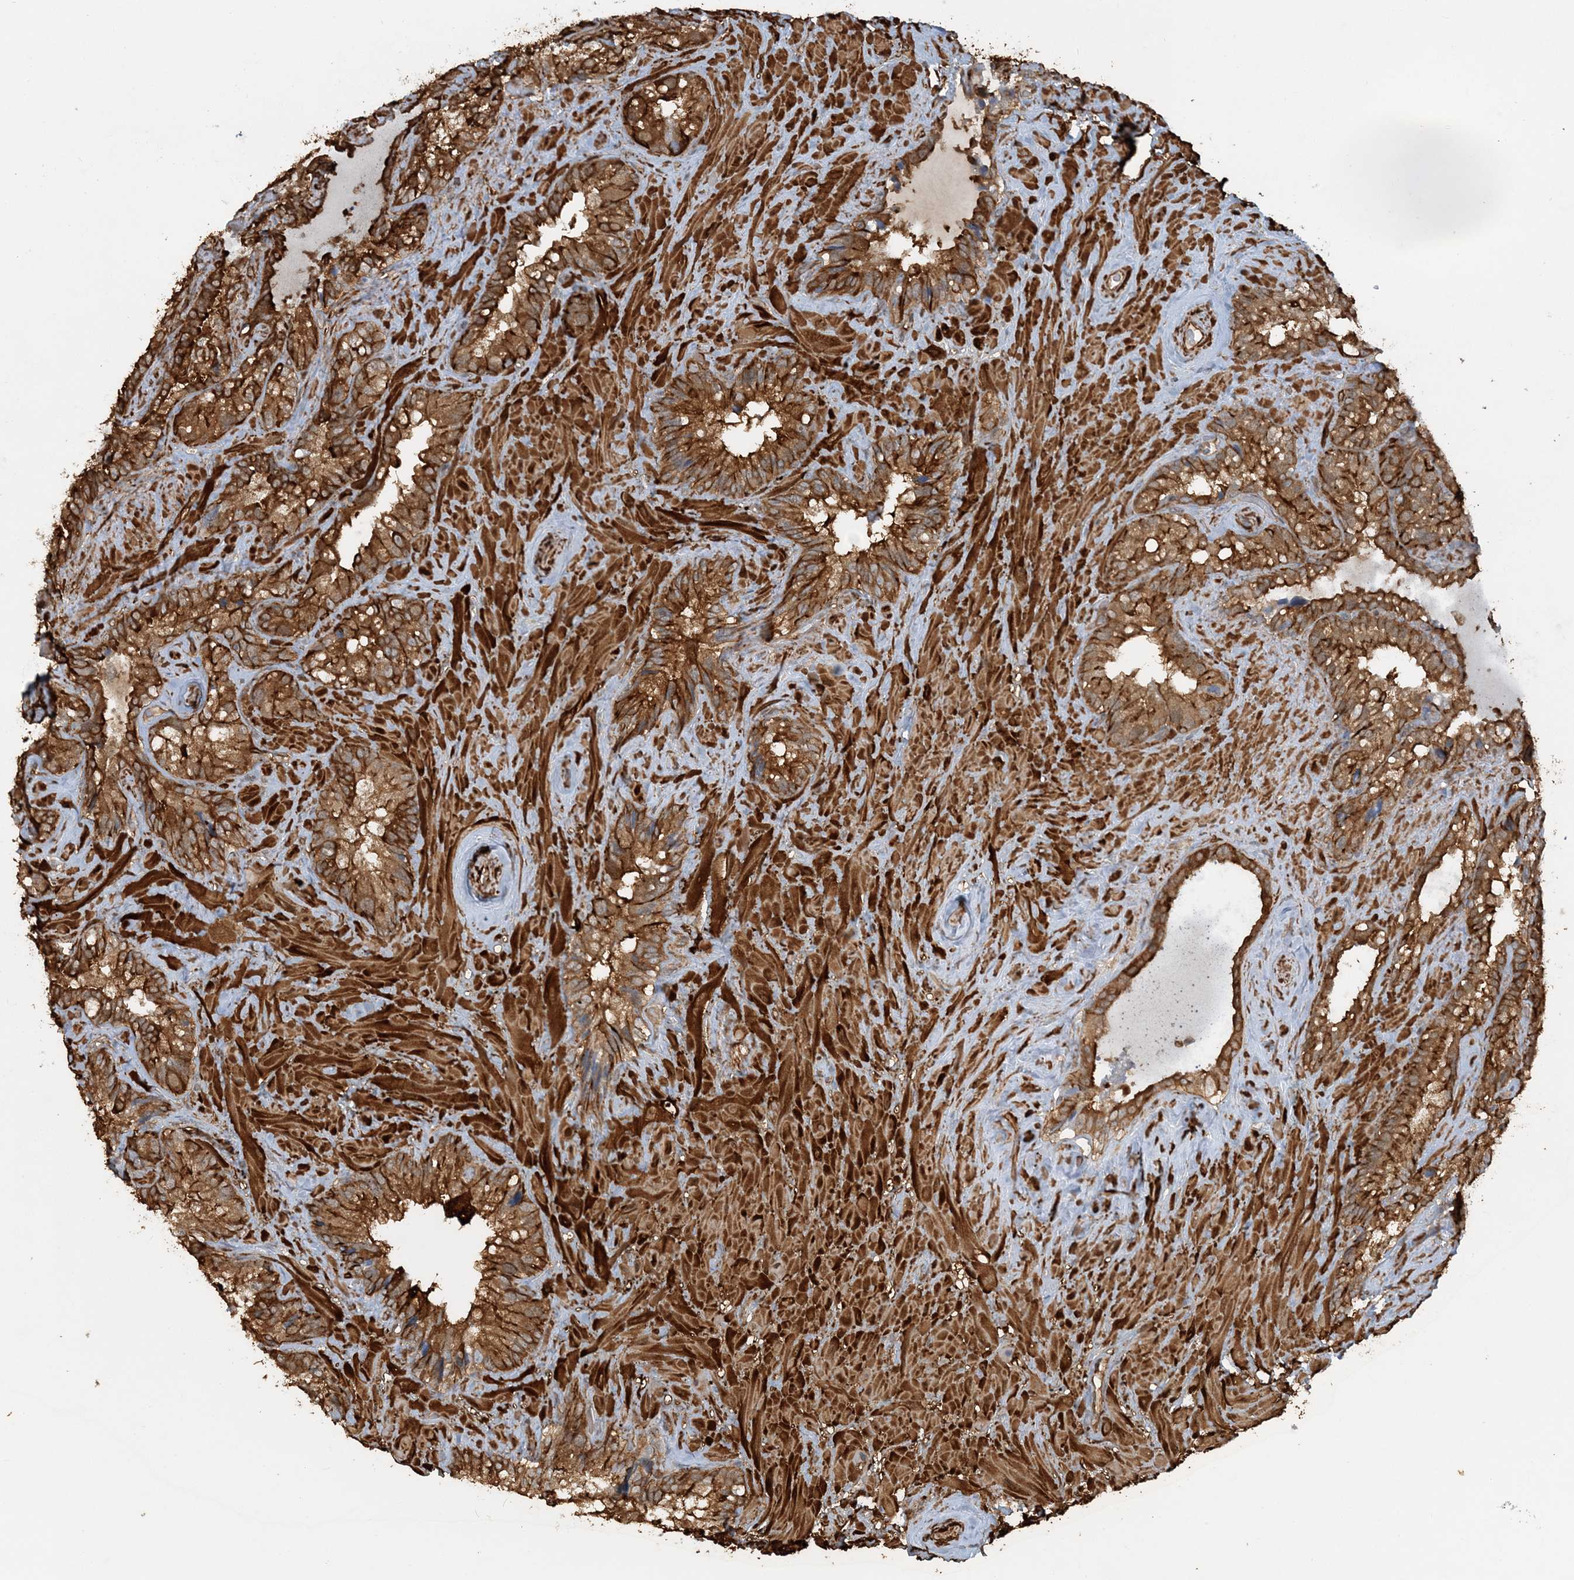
{"staining": {"intensity": "strong", "quantity": ">75%", "location": "cytoplasmic/membranous"}, "tissue": "seminal vesicle", "cell_type": "Glandular cells", "image_type": "normal", "snomed": [{"axis": "morphology", "description": "Normal tissue, NOS"}, {"axis": "topography", "description": "Prostate"}, {"axis": "topography", "description": "Seminal veicle"}], "caption": "Protein staining by immunohistochemistry demonstrates strong cytoplasmic/membranous expression in about >75% of glandular cells in benign seminal vesicle. (IHC, brightfield microscopy, high magnification).", "gene": "DSTN", "patient": {"sex": "male", "age": 68}}